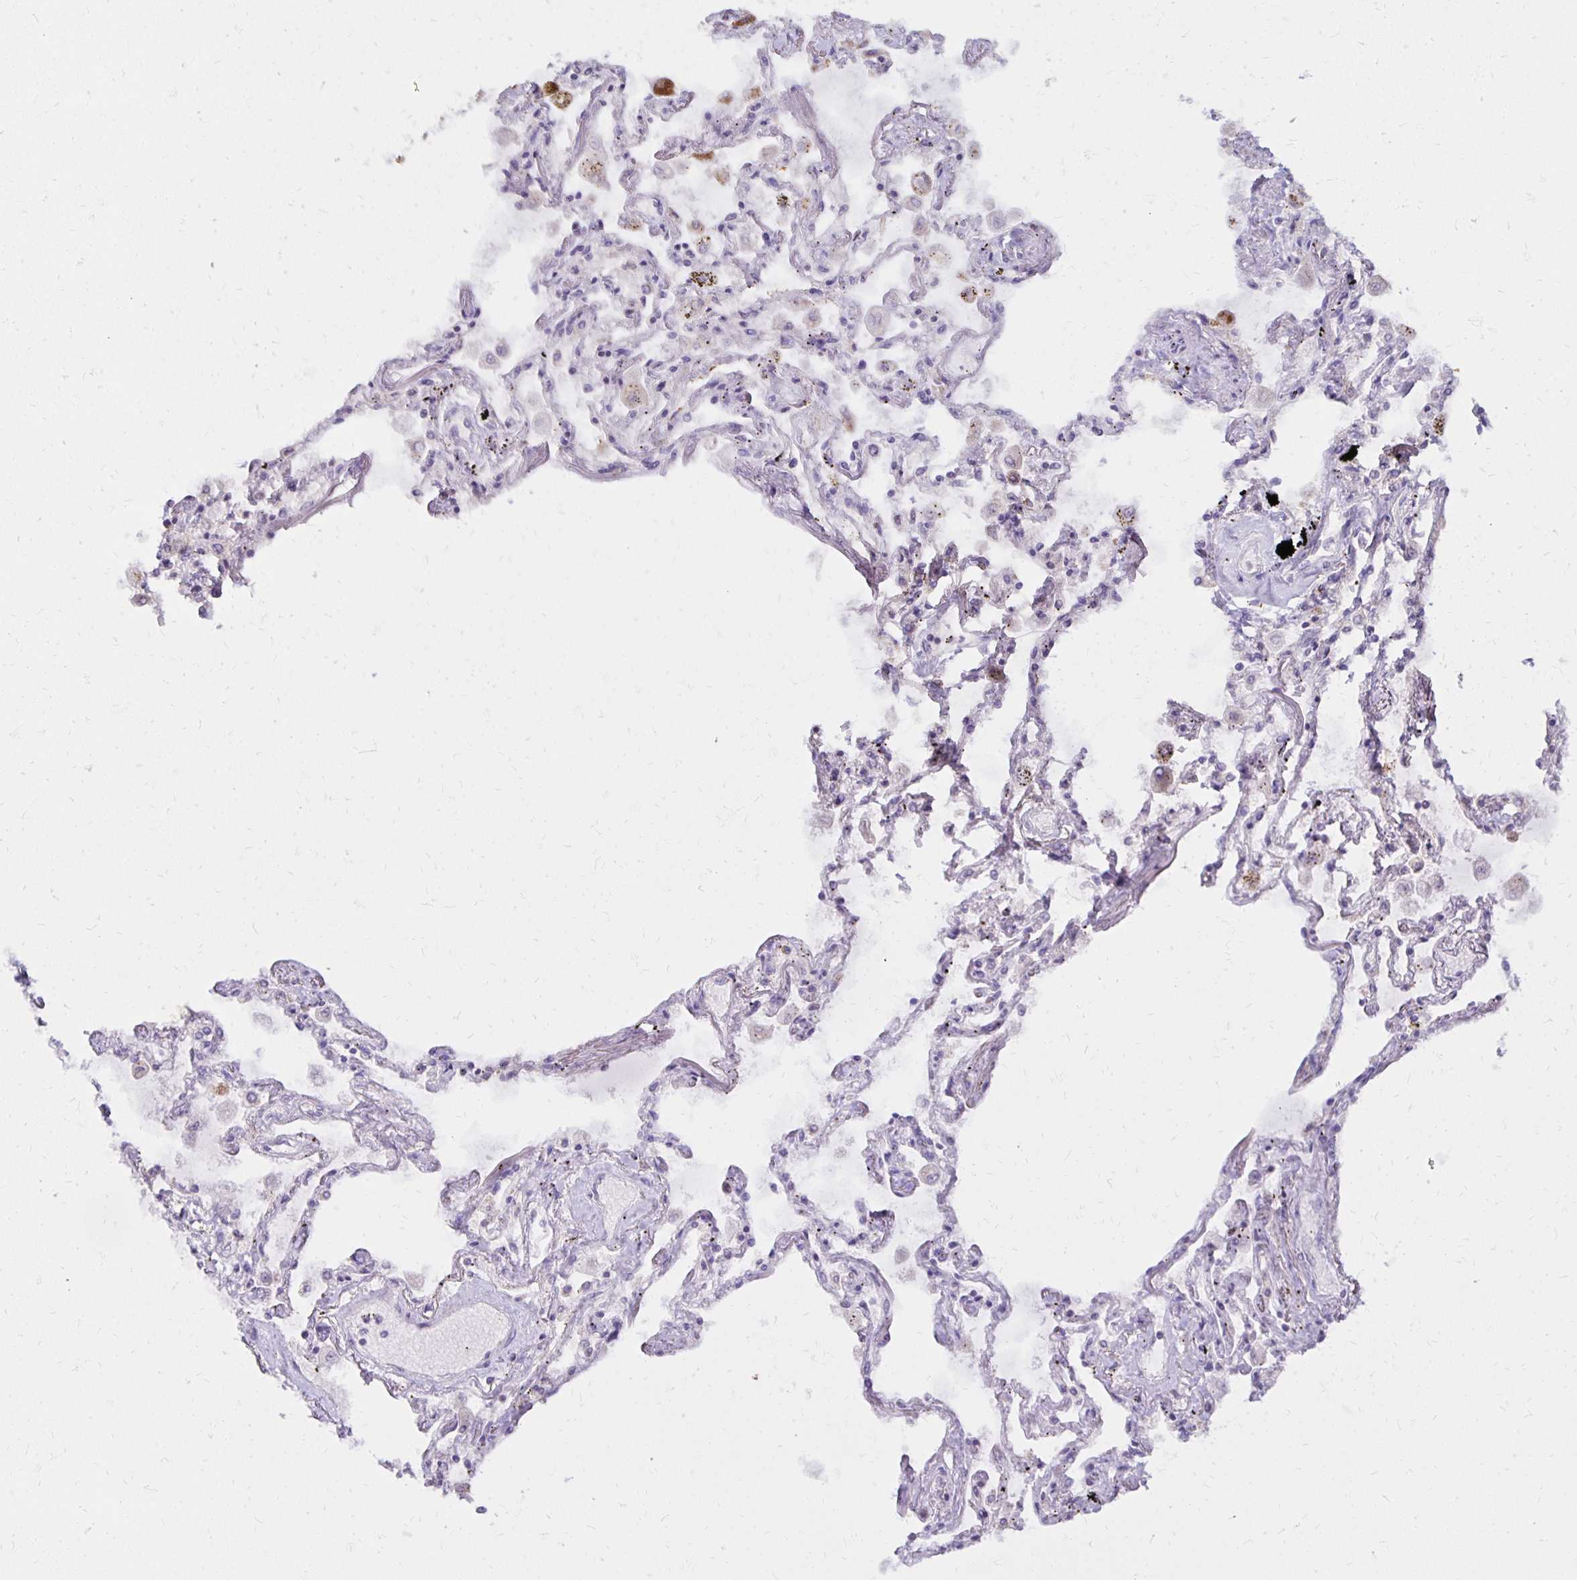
{"staining": {"intensity": "moderate", "quantity": "<25%", "location": "cytoplasmic/membranous"}, "tissue": "lung", "cell_type": "Alveolar cells", "image_type": "normal", "snomed": [{"axis": "morphology", "description": "Normal tissue, NOS"}, {"axis": "morphology", "description": "Adenocarcinoma, NOS"}, {"axis": "topography", "description": "Cartilage tissue"}, {"axis": "topography", "description": "Lung"}], "caption": "Lung stained with DAB (3,3'-diaminobenzidine) immunohistochemistry (IHC) demonstrates low levels of moderate cytoplasmic/membranous positivity in about <25% of alveolar cells. Using DAB (brown) and hematoxylin (blue) stains, captured at high magnification using brightfield microscopy.", "gene": "IER3", "patient": {"sex": "female", "age": 67}}